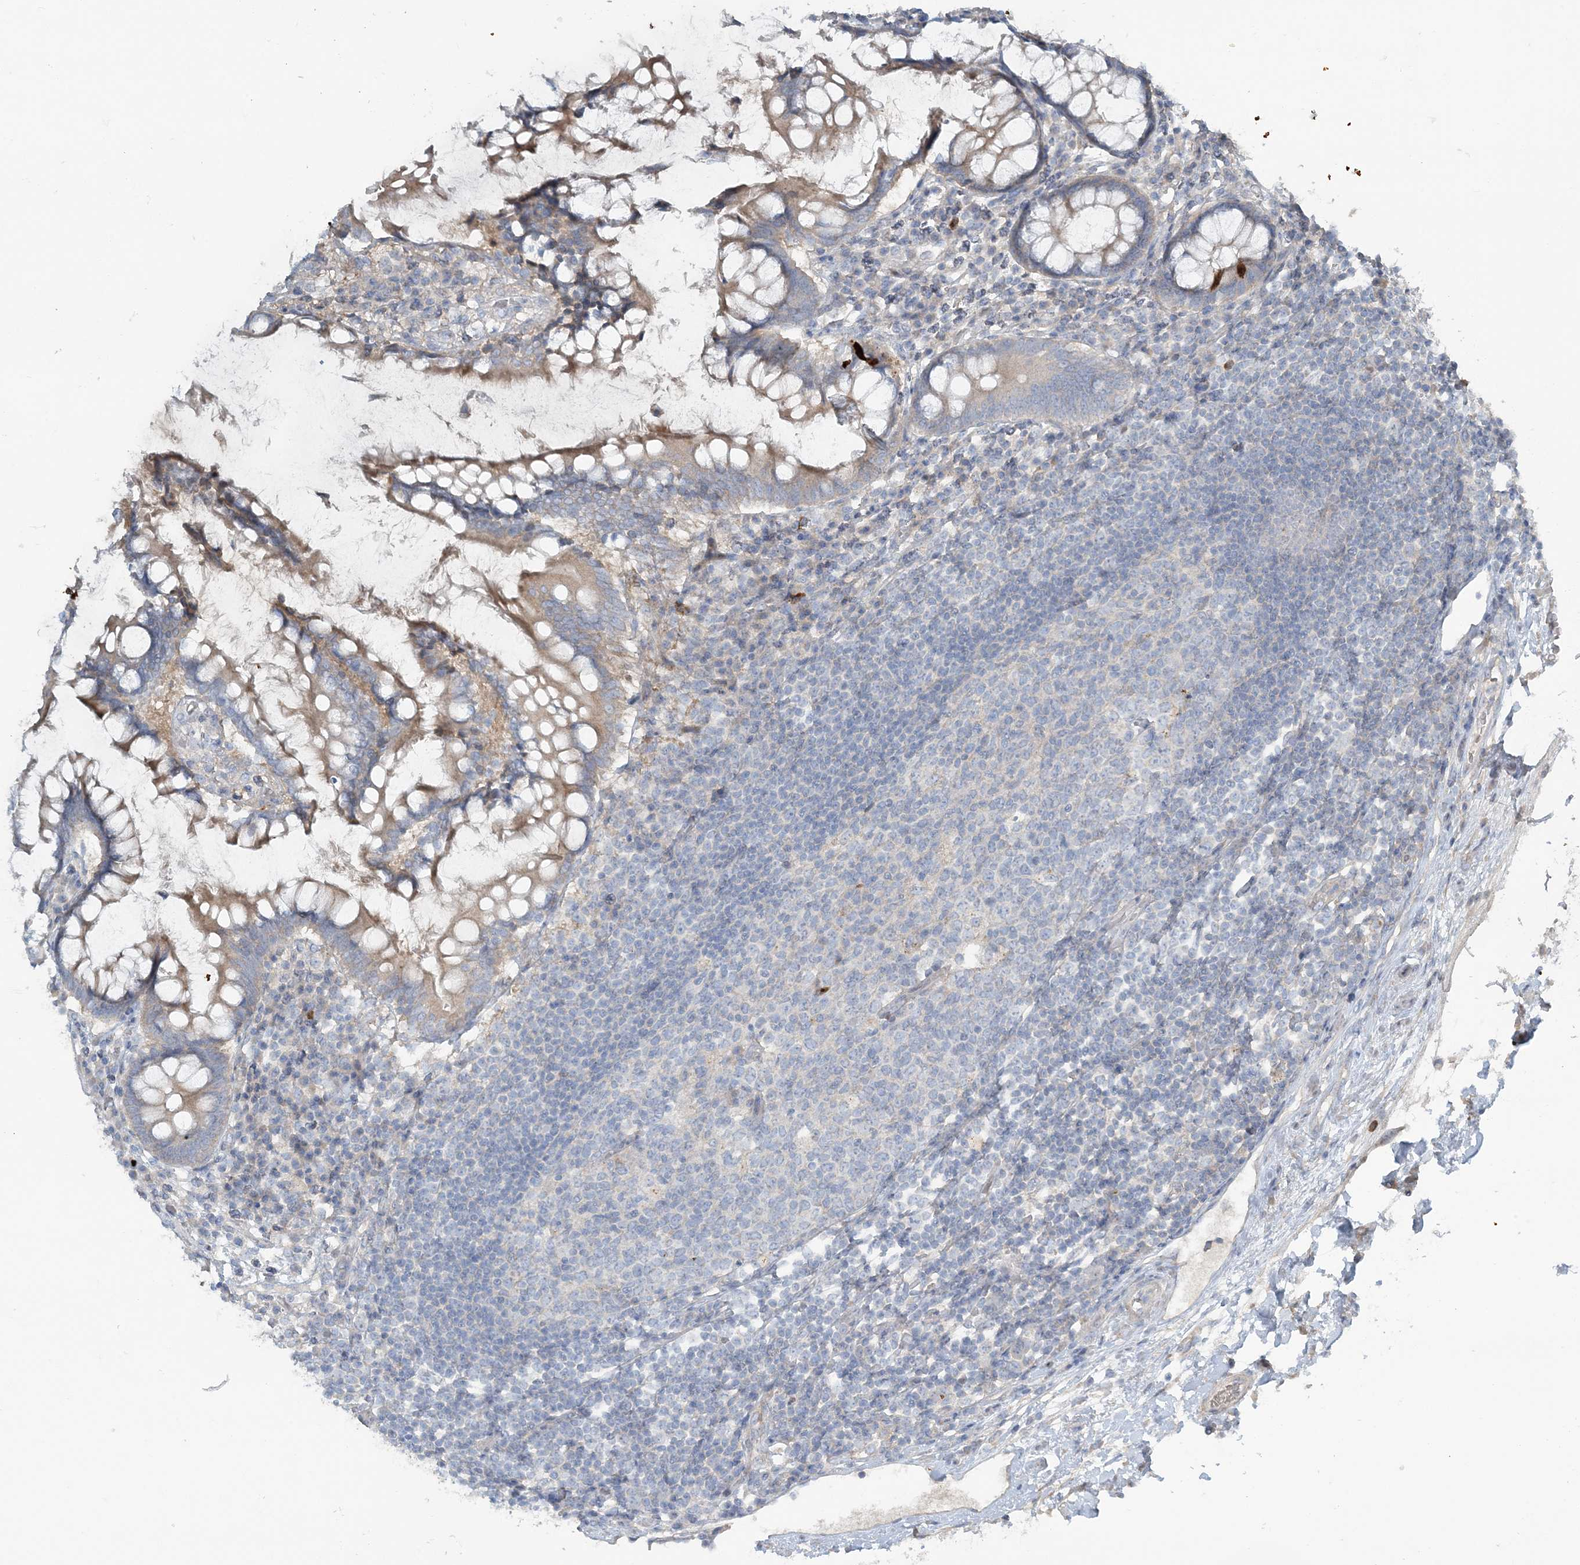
{"staining": {"intensity": "weak", "quantity": ">75%", "location": "cytoplasmic/membranous"}, "tissue": "colon", "cell_type": "Endothelial cells", "image_type": "normal", "snomed": [{"axis": "morphology", "description": "Normal tissue, NOS"}, {"axis": "topography", "description": "Colon"}], "caption": "Immunohistochemistry of benign colon displays low levels of weak cytoplasmic/membranous positivity in approximately >75% of endothelial cells.", "gene": "SLC4A10", "patient": {"sex": "female", "age": 79}}